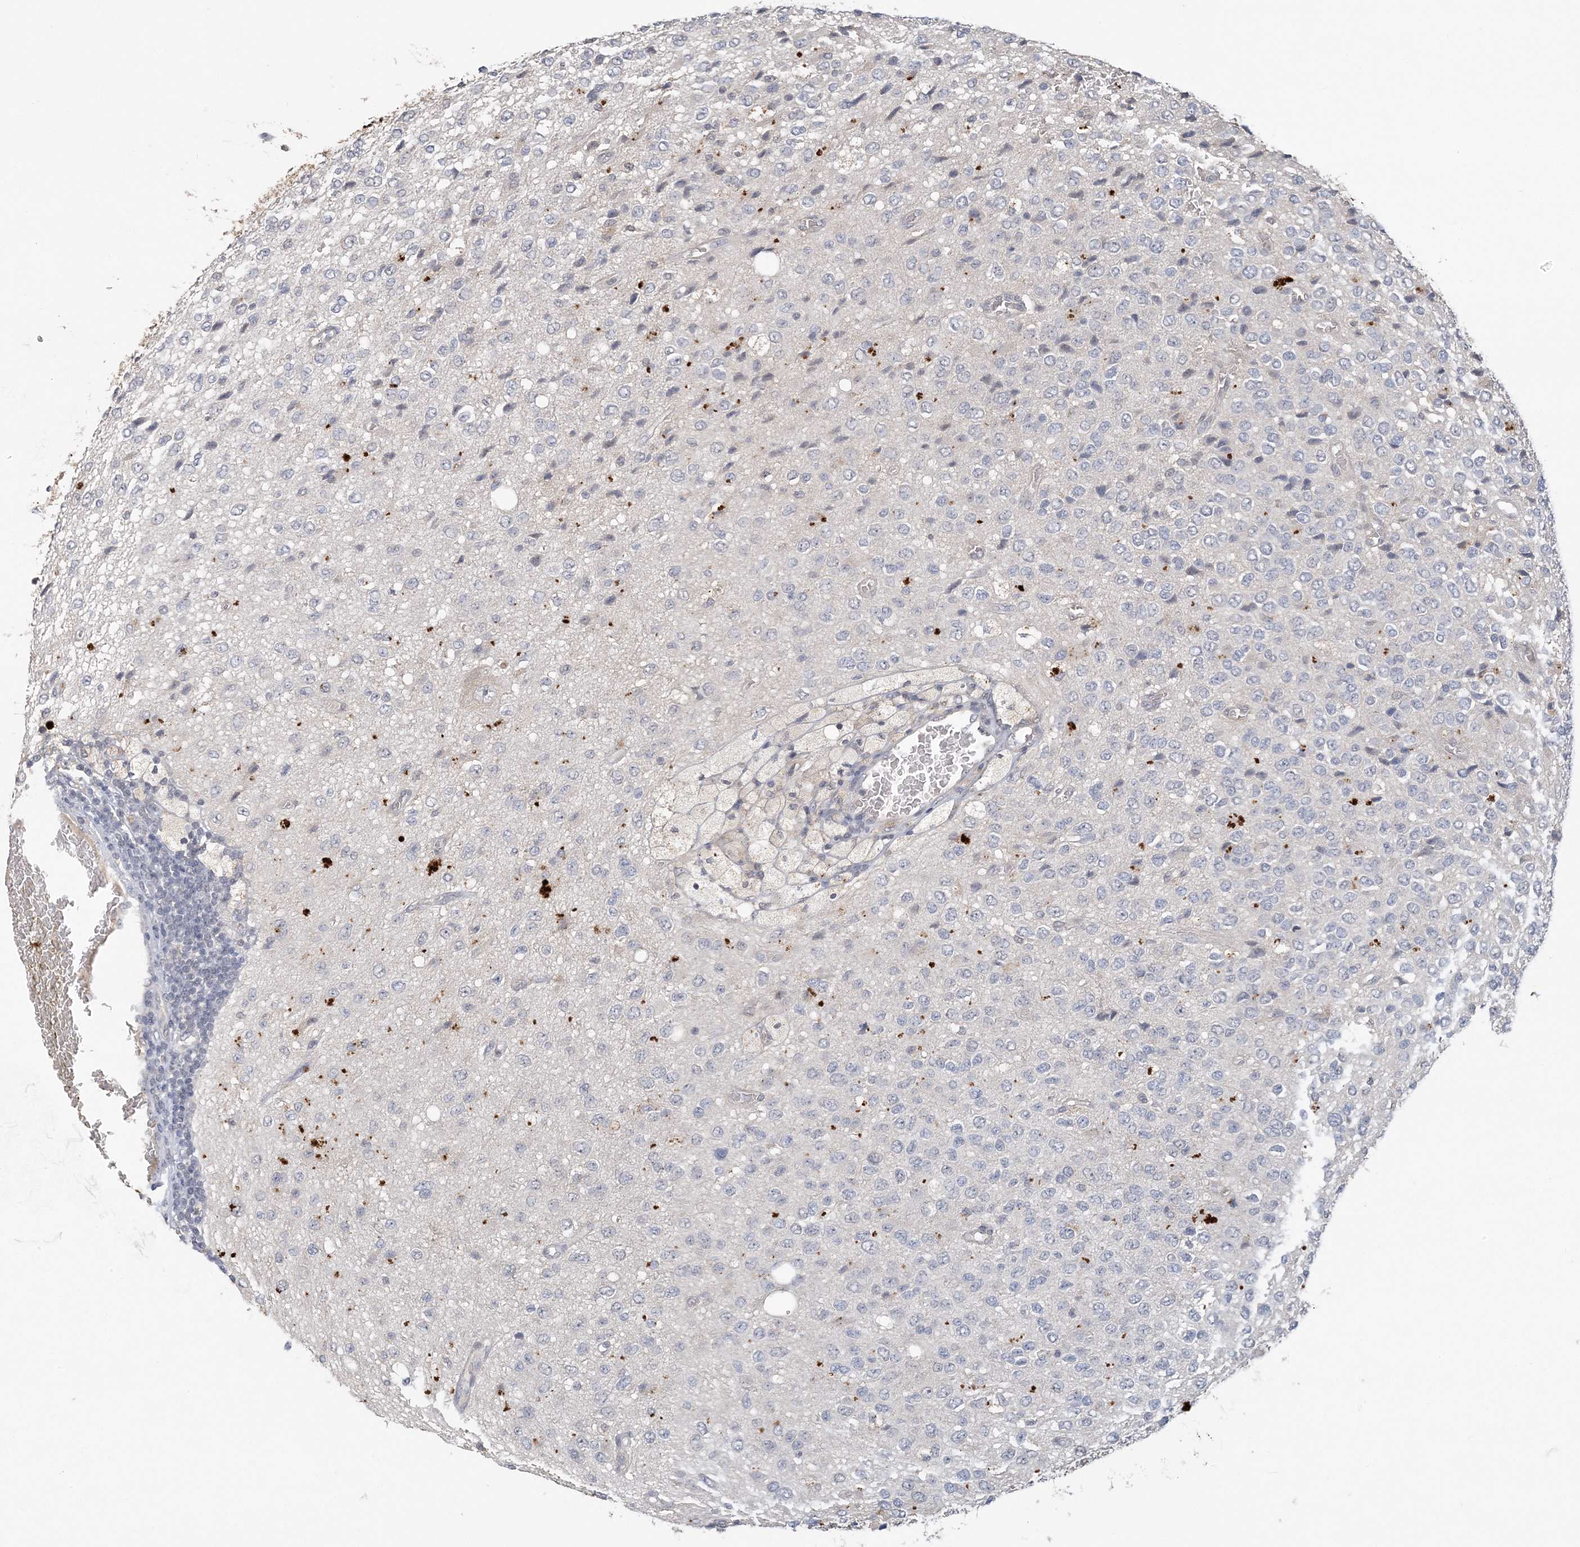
{"staining": {"intensity": "negative", "quantity": "none", "location": "none"}, "tissue": "glioma", "cell_type": "Tumor cells", "image_type": "cancer", "snomed": [{"axis": "morphology", "description": "Glioma, malignant, High grade"}, {"axis": "topography", "description": "pancreas cauda"}], "caption": "High magnification brightfield microscopy of glioma stained with DAB (3,3'-diaminobenzidine) (brown) and counterstained with hematoxylin (blue): tumor cells show no significant expression.", "gene": "ZBTB7A", "patient": {"sex": "male", "age": 60}}